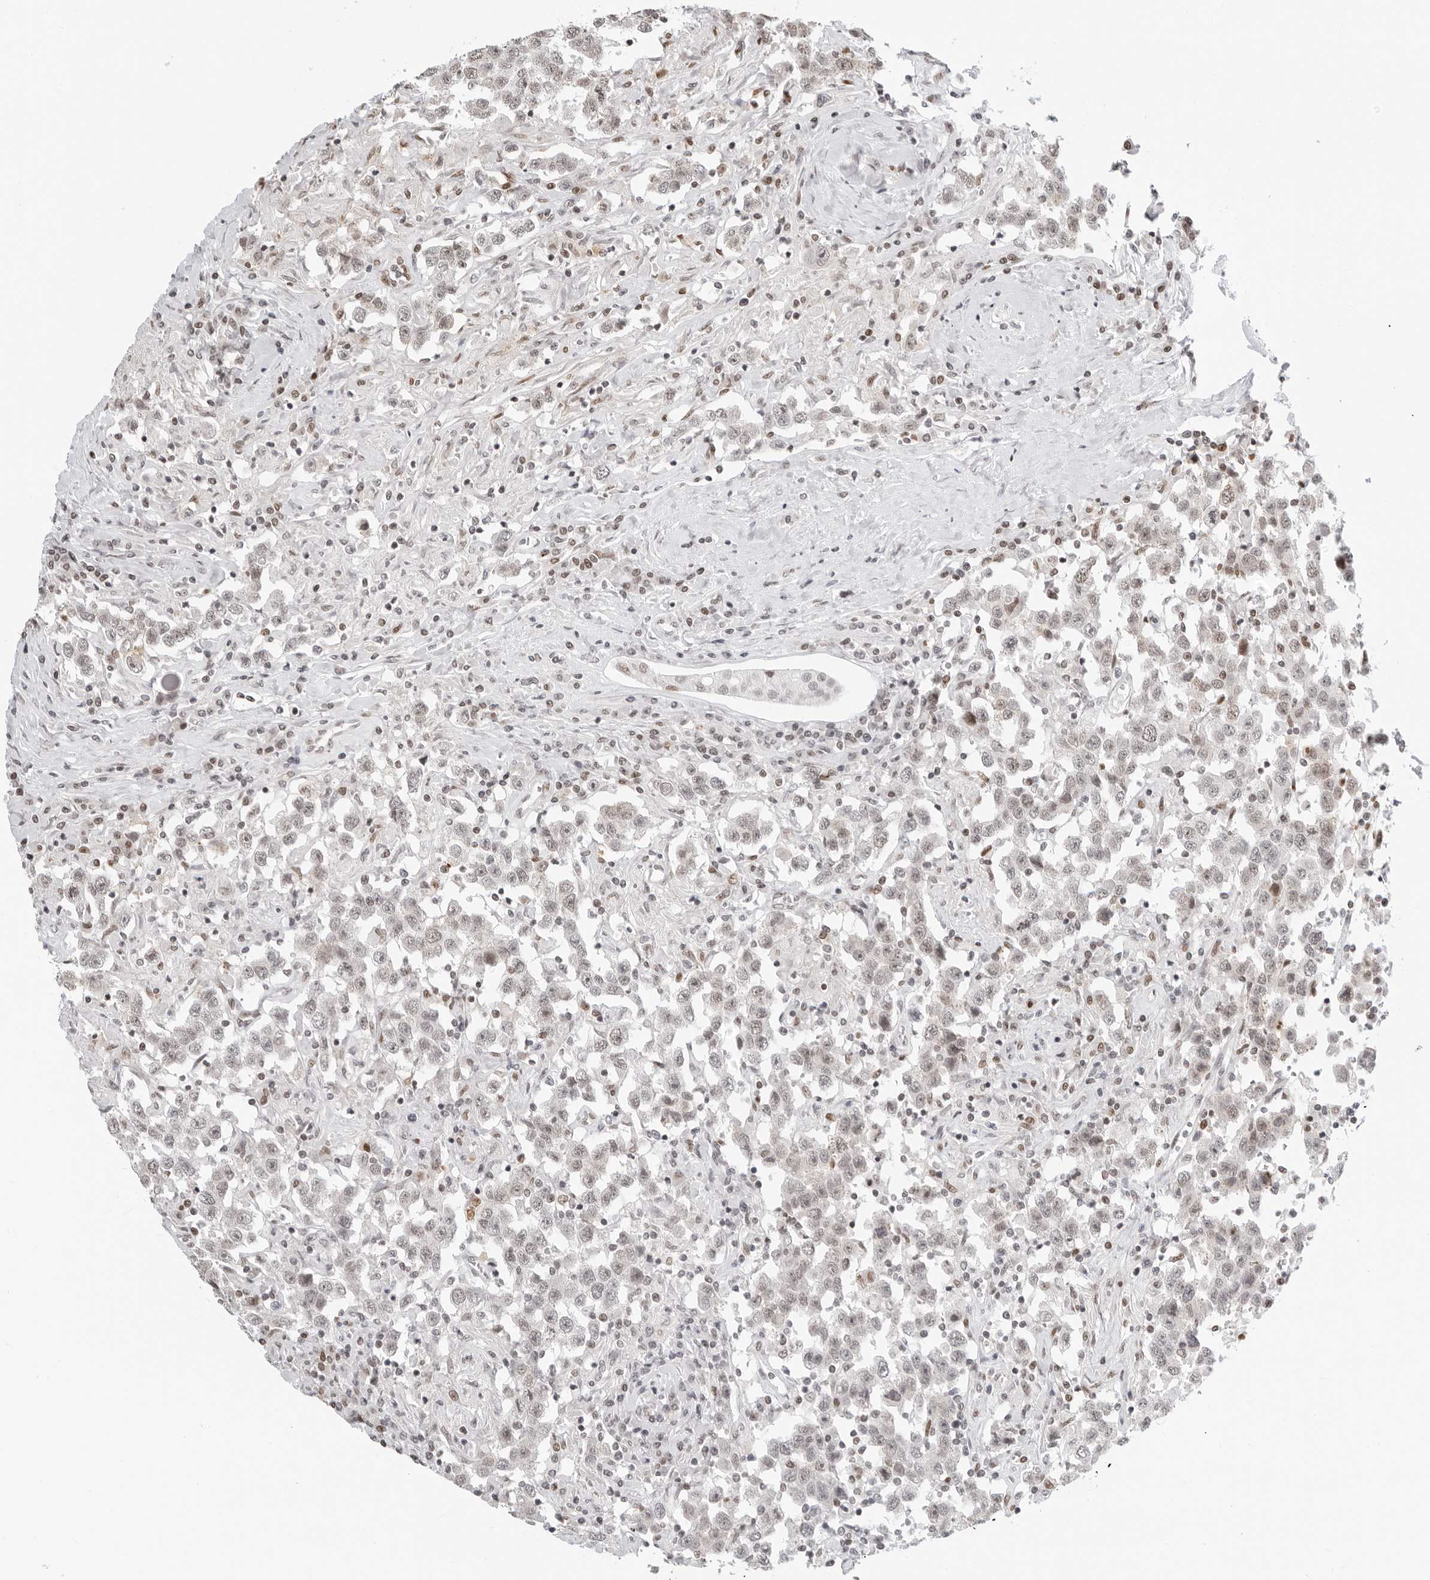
{"staining": {"intensity": "weak", "quantity": "<25%", "location": "nuclear"}, "tissue": "testis cancer", "cell_type": "Tumor cells", "image_type": "cancer", "snomed": [{"axis": "morphology", "description": "Seminoma, NOS"}, {"axis": "topography", "description": "Testis"}], "caption": "Tumor cells are negative for protein expression in human seminoma (testis).", "gene": "MSH6", "patient": {"sex": "male", "age": 41}}